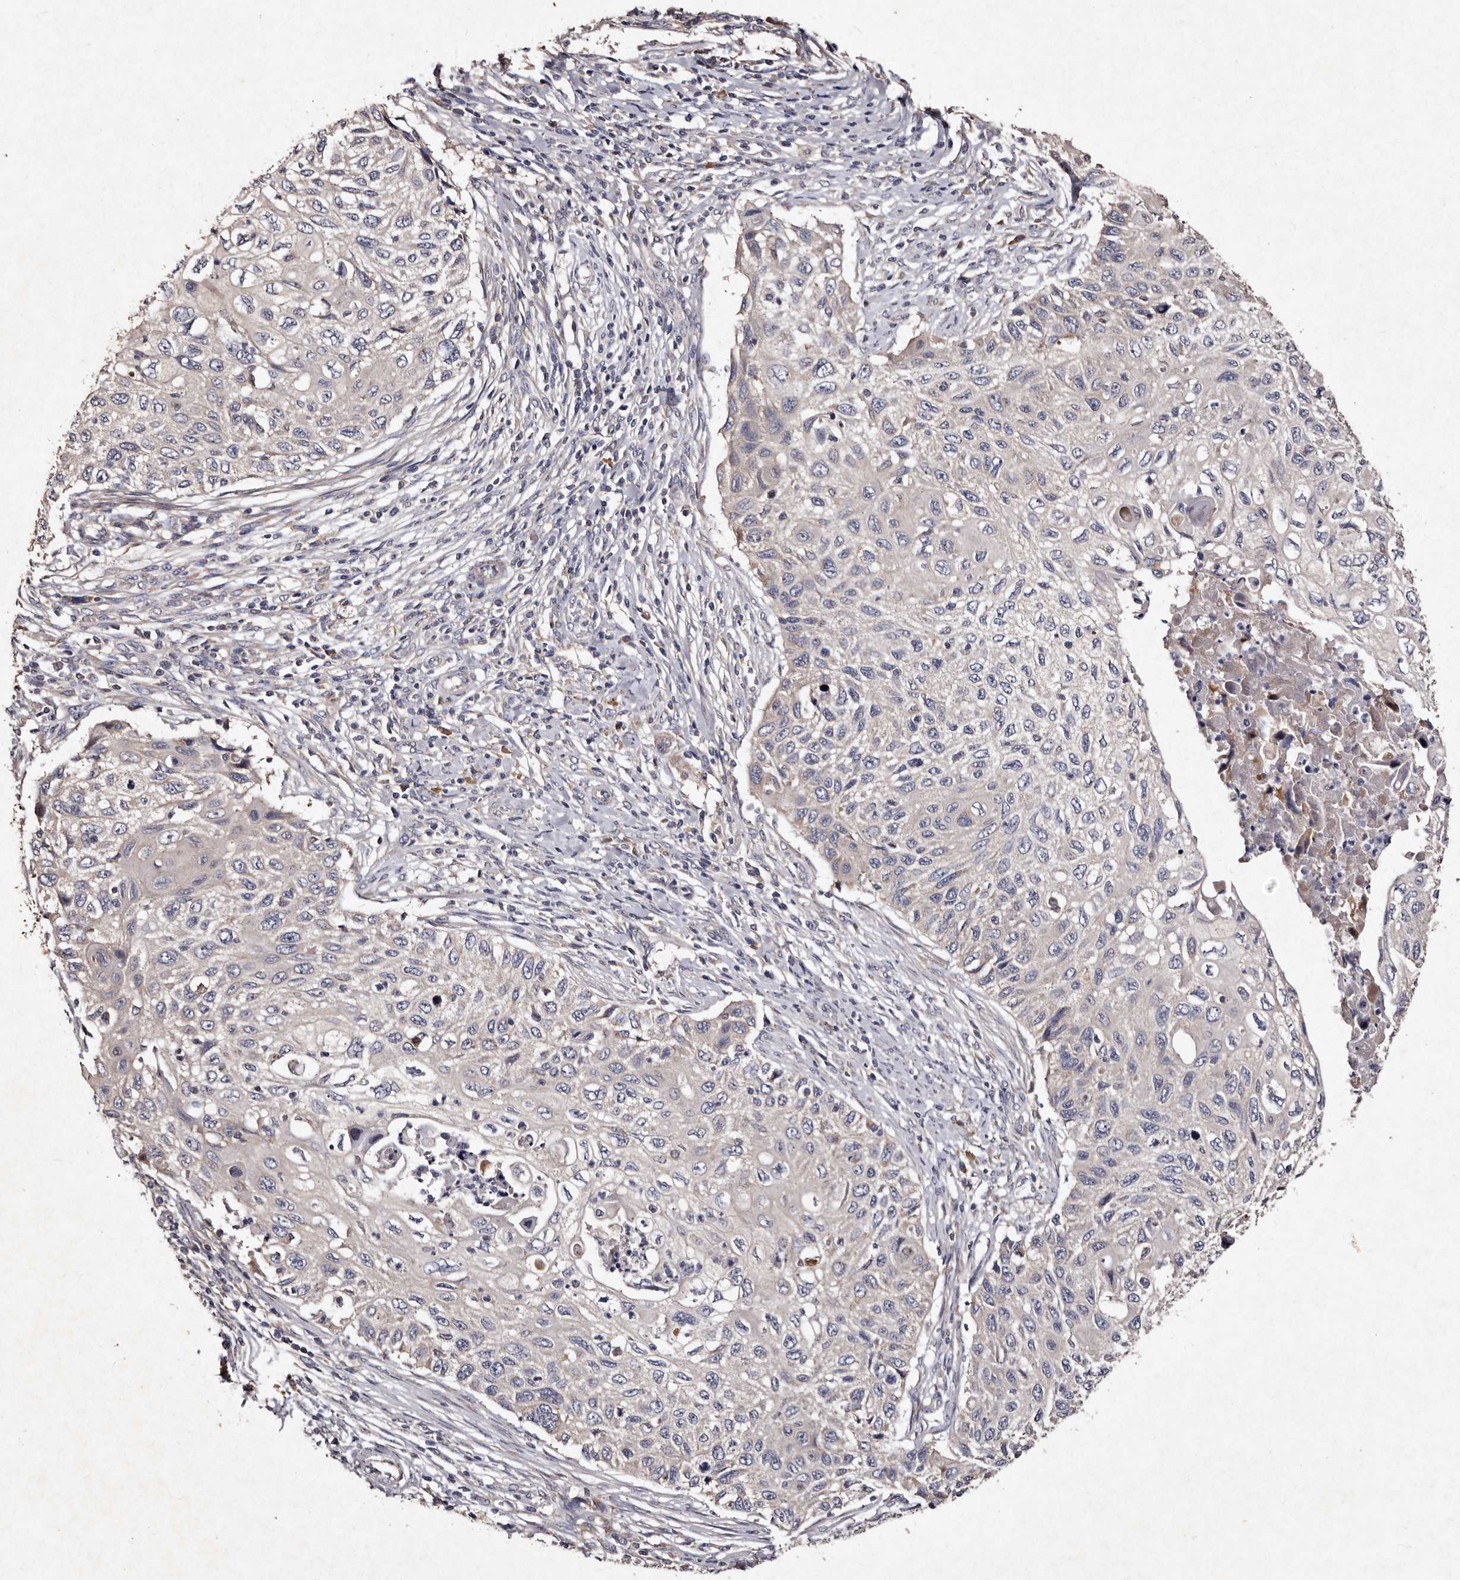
{"staining": {"intensity": "negative", "quantity": "none", "location": "none"}, "tissue": "cervical cancer", "cell_type": "Tumor cells", "image_type": "cancer", "snomed": [{"axis": "morphology", "description": "Squamous cell carcinoma, NOS"}, {"axis": "topography", "description": "Cervix"}], "caption": "This is an IHC histopathology image of squamous cell carcinoma (cervical). There is no expression in tumor cells.", "gene": "TFB1M", "patient": {"sex": "female", "age": 70}}